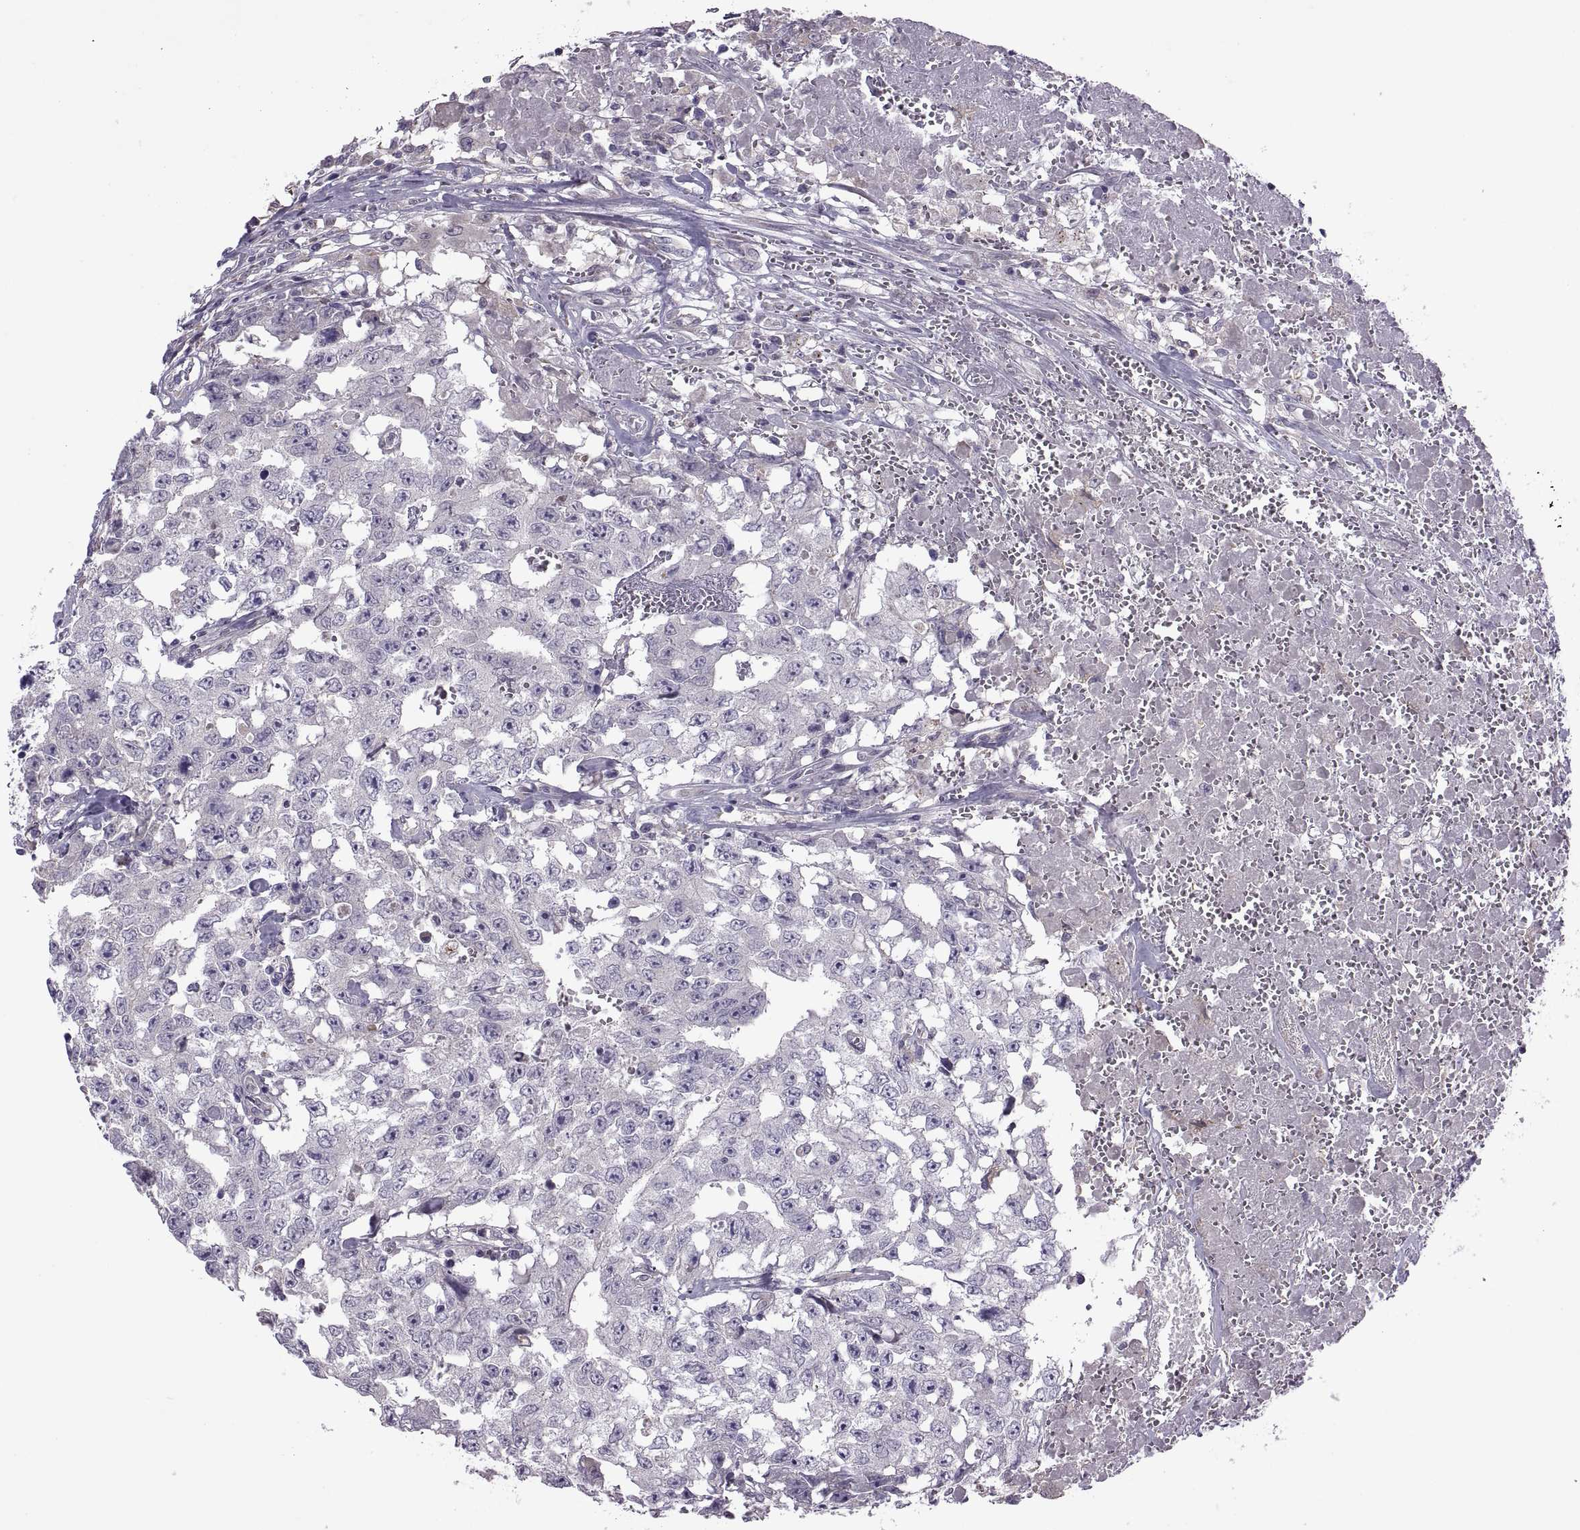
{"staining": {"intensity": "negative", "quantity": "none", "location": "none"}, "tissue": "testis cancer", "cell_type": "Tumor cells", "image_type": "cancer", "snomed": [{"axis": "morphology", "description": "Carcinoma, Embryonal, NOS"}, {"axis": "topography", "description": "Testis"}], "caption": "This is an immunohistochemistry micrograph of testis embryonal carcinoma. There is no staining in tumor cells.", "gene": "ODF3", "patient": {"sex": "male", "age": 36}}